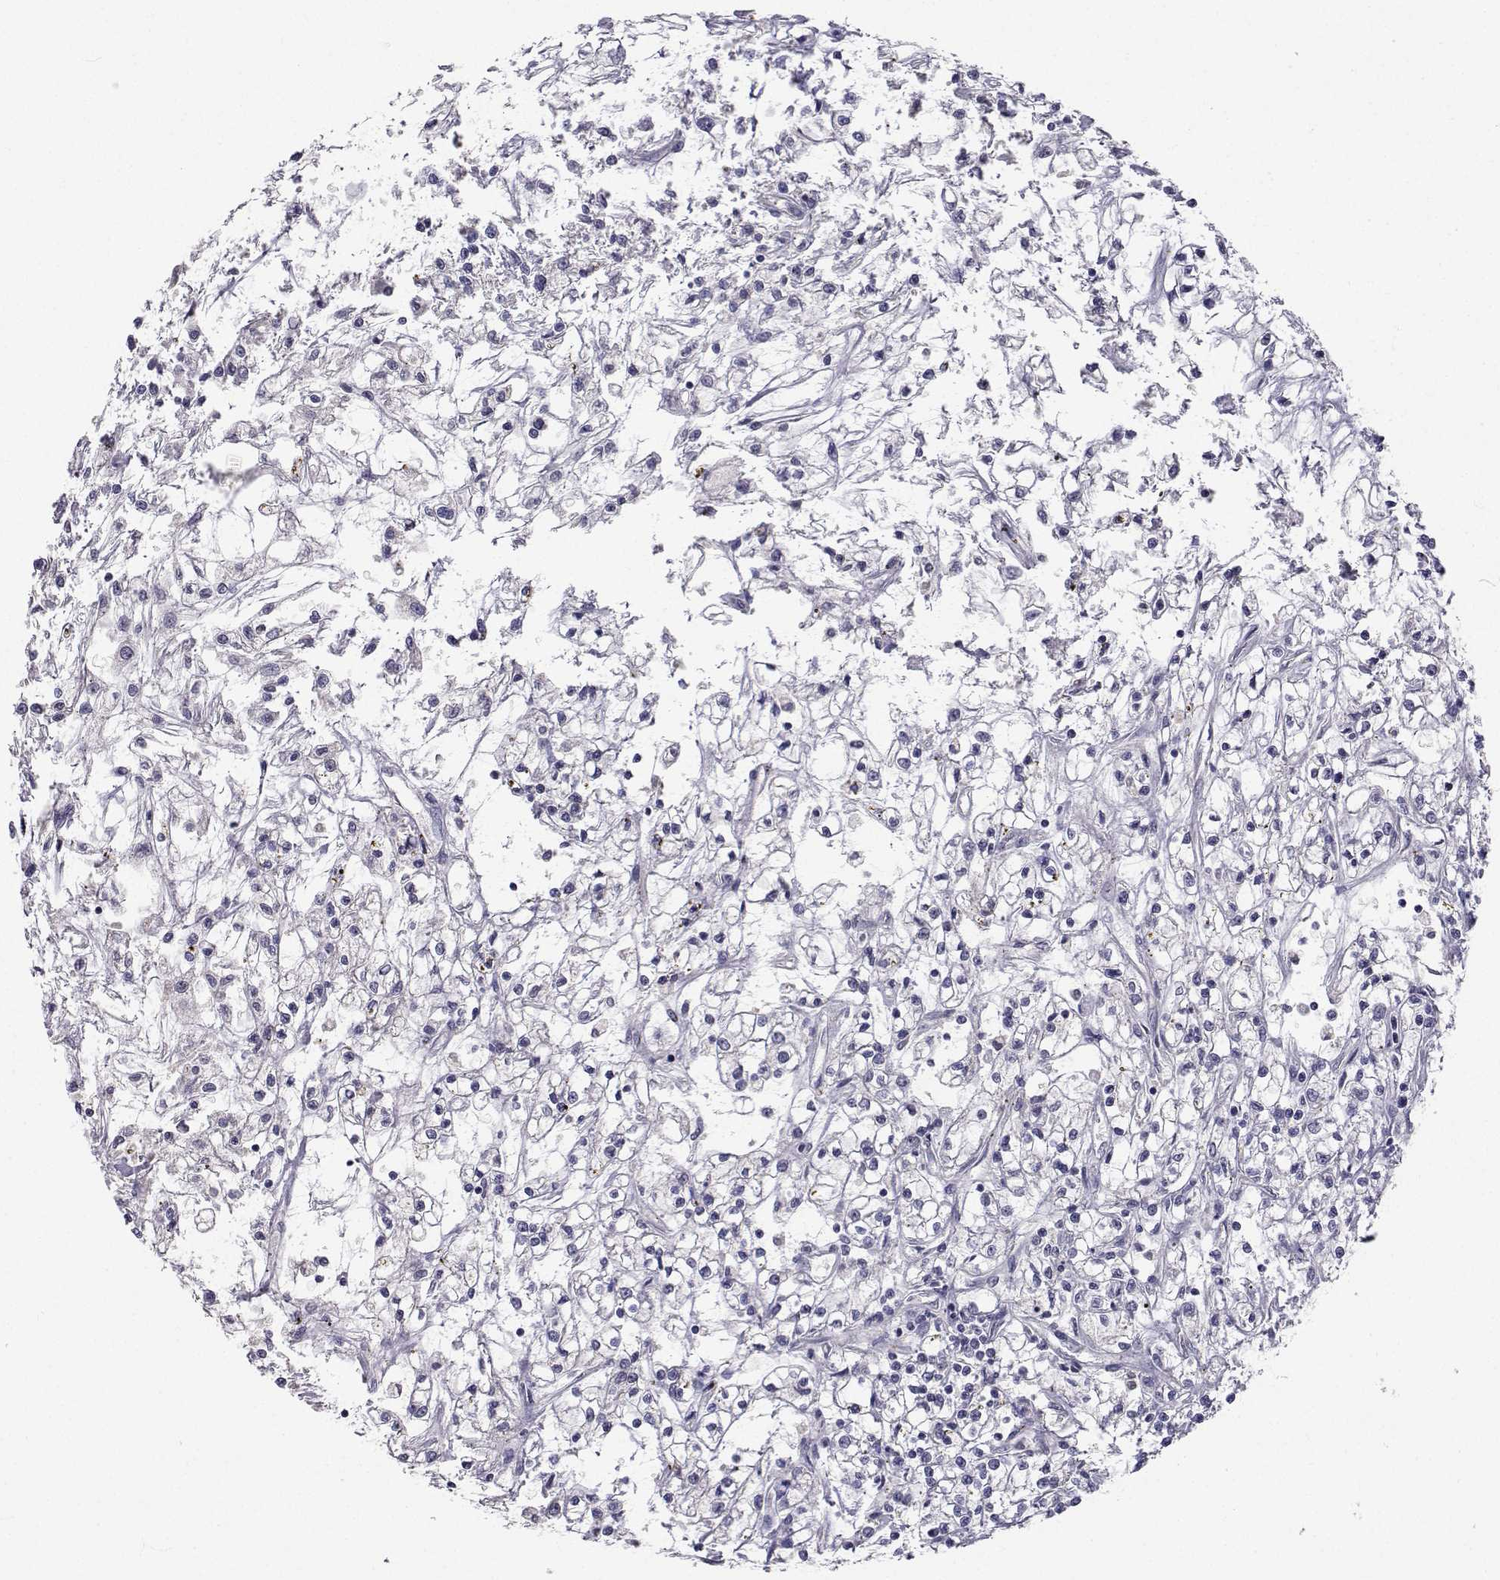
{"staining": {"intensity": "negative", "quantity": "none", "location": "none"}, "tissue": "renal cancer", "cell_type": "Tumor cells", "image_type": "cancer", "snomed": [{"axis": "morphology", "description": "Adenocarcinoma, NOS"}, {"axis": "topography", "description": "Kidney"}], "caption": "DAB immunohistochemical staining of human adenocarcinoma (renal) exhibits no significant expression in tumor cells. (Stains: DAB (3,3'-diaminobenzidine) IHC with hematoxylin counter stain, Microscopy: brightfield microscopy at high magnification).", "gene": "SLC6A3", "patient": {"sex": "female", "age": 59}}